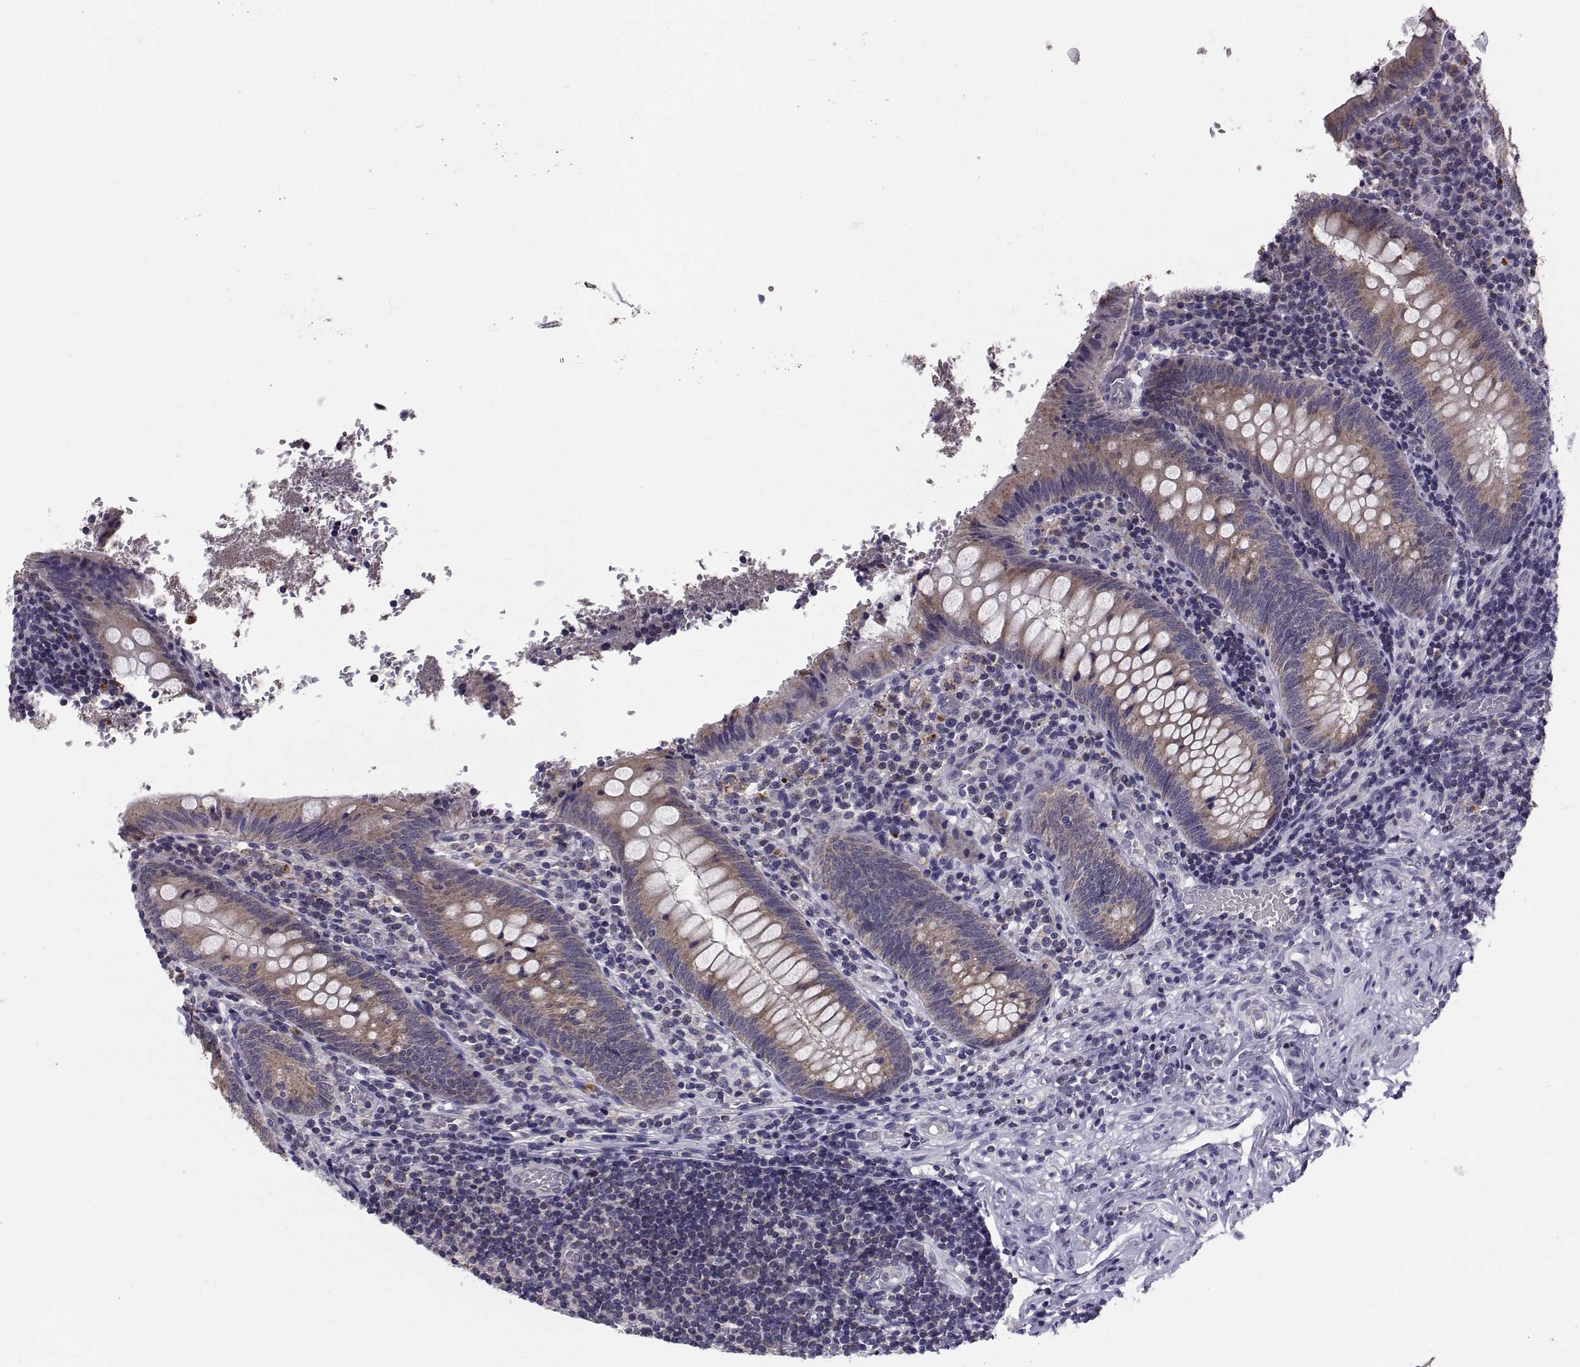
{"staining": {"intensity": "weak", "quantity": "25%-75%", "location": "cytoplasmic/membranous"}, "tissue": "appendix", "cell_type": "Glandular cells", "image_type": "normal", "snomed": [{"axis": "morphology", "description": "Normal tissue, NOS"}, {"axis": "topography", "description": "Appendix"}], "caption": "Immunohistochemistry (IHC) (DAB (3,3'-diaminobenzidine)) staining of unremarkable appendix reveals weak cytoplasmic/membranous protein staining in about 25%-75% of glandular cells.", "gene": "ANGPT1", "patient": {"sex": "female", "age": 23}}